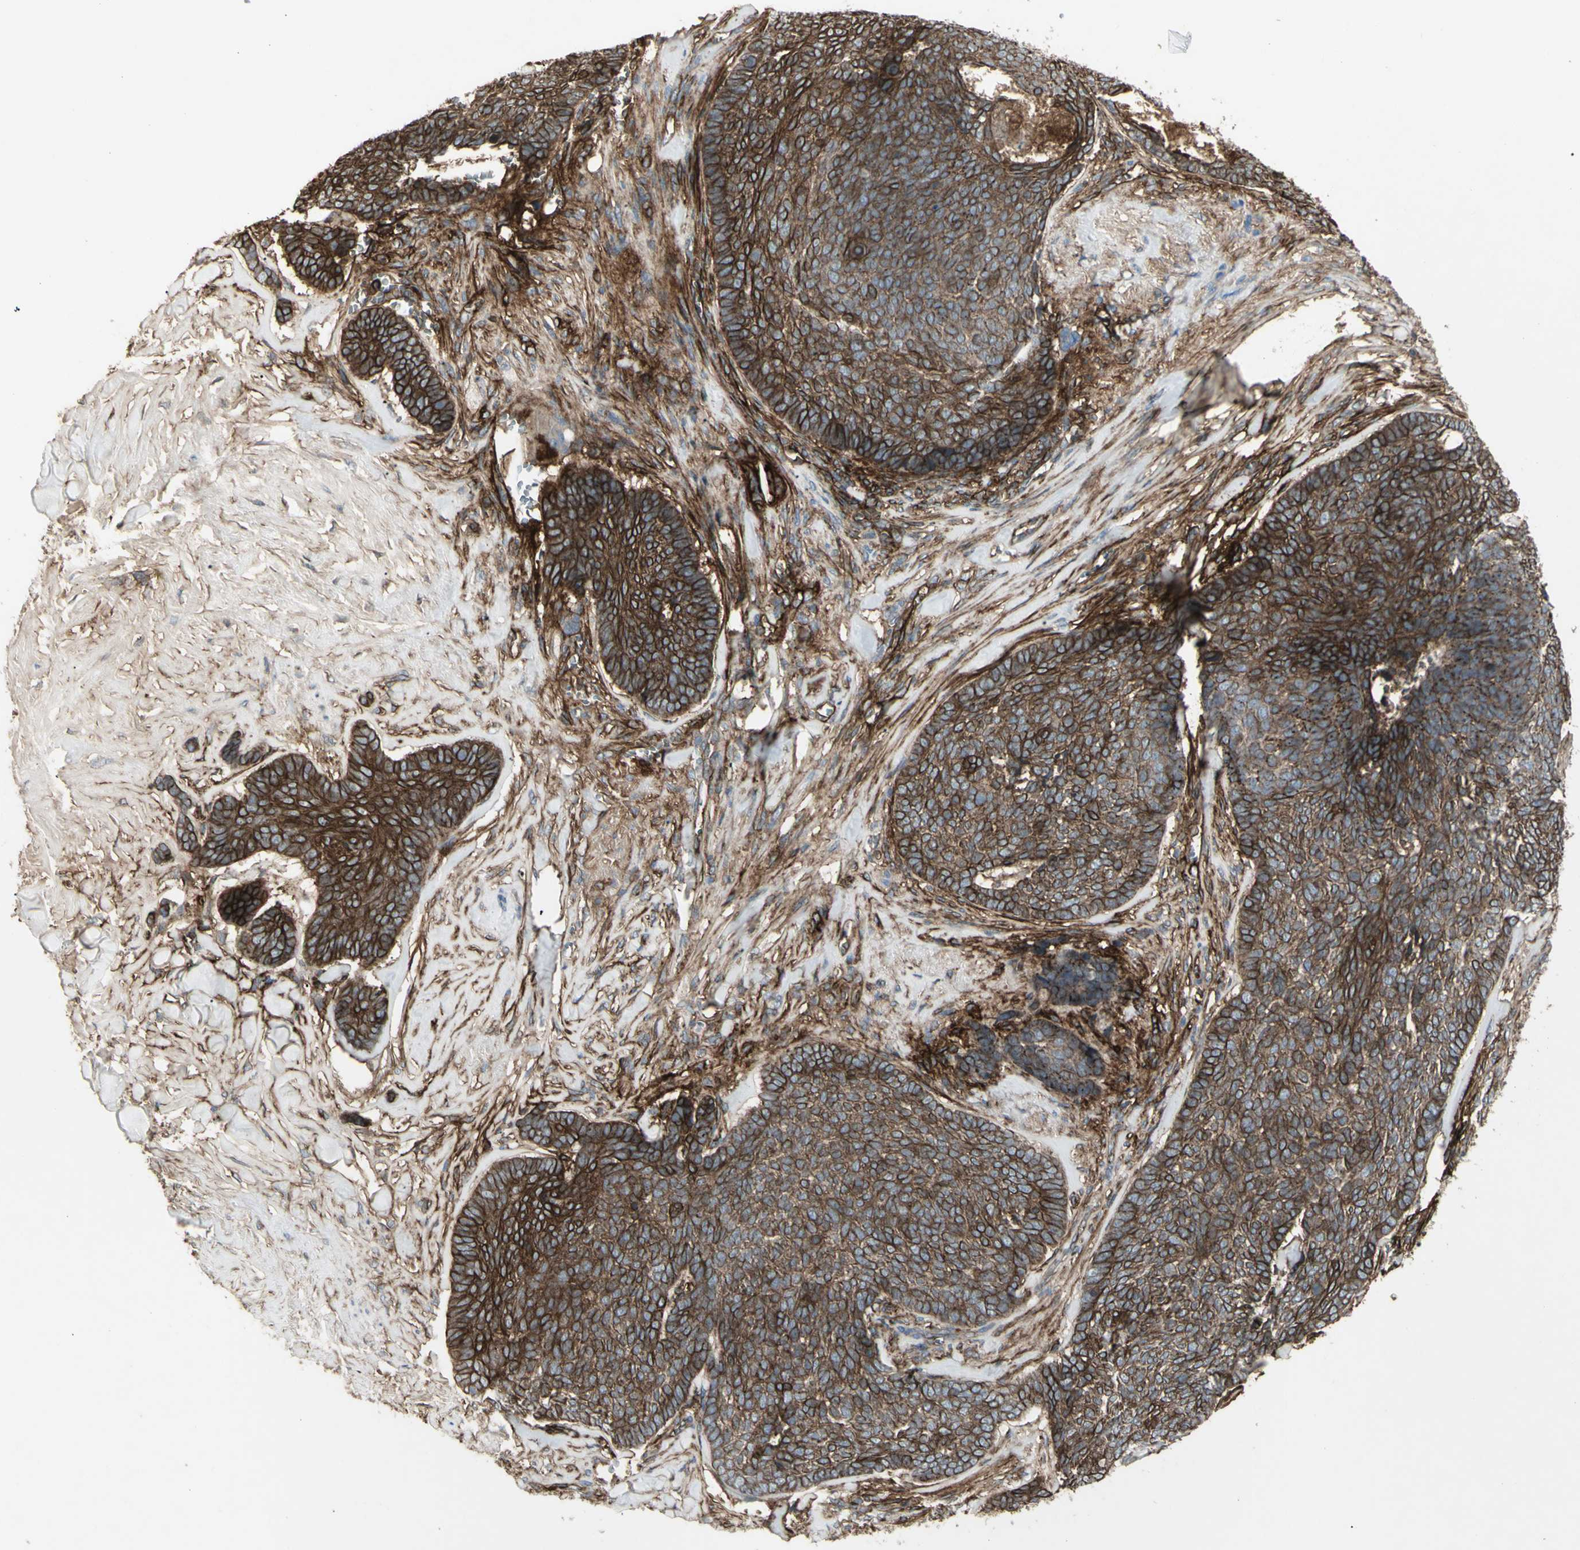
{"staining": {"intensity": "strong", "quantity": ">75%", "location": "cytoplasmic/membranous"}, "tissue": "skin cancer", "cell_type": "Tumor cells", "image_type": "cancer", "snomed": [{"axis": "morphology", "description": "Basal cell carcinoma"}, {"axis": "topography", "description": "Skin"}], "caption": "IHC photomicrograph of neoplastic tissue: human skin cancer (basal cell carcinoma) stained using immunohistochemistry exhibits high levels of strong protein expression localized specifically in the cytoplasmic/membranous of tumor cells, appearing as a cytoplasmic/membranous brown color.", "gene": "CD276", "patient": {"sex": "male", "age": 84}}